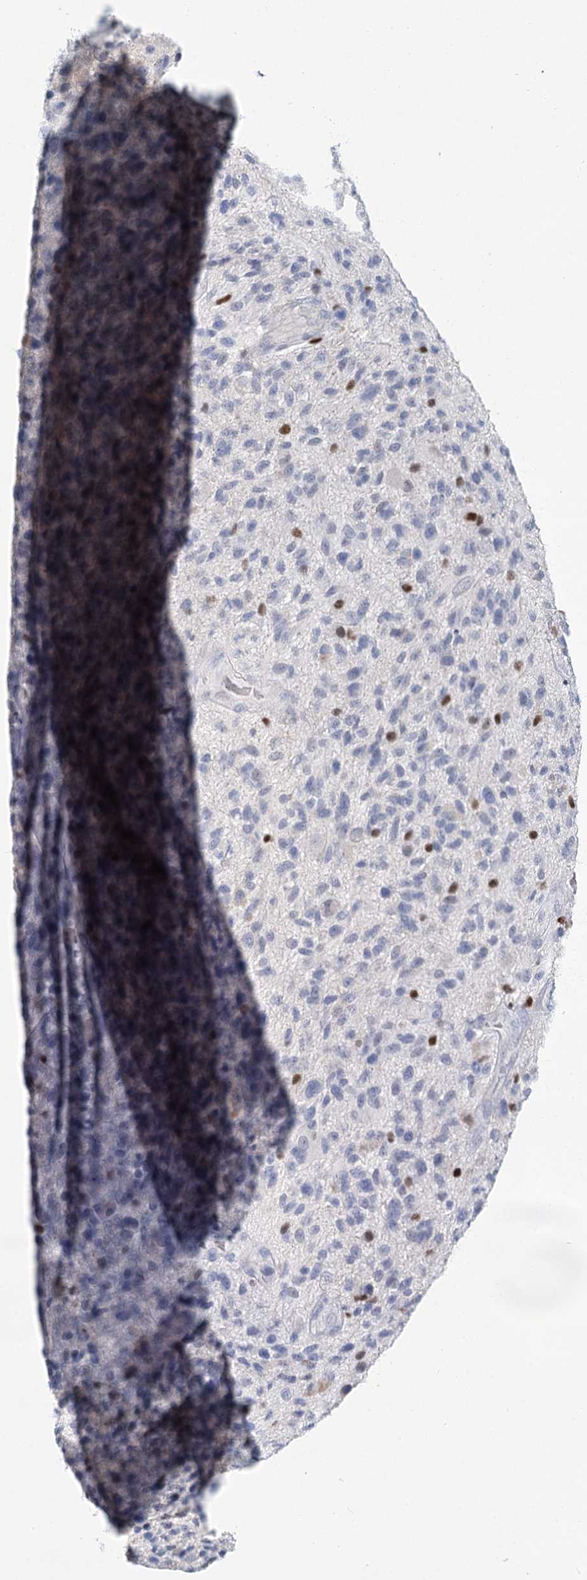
{"staining": {"intensity": "moderate", "quantity": "<25%", "location": "nuclear"}, "tissue": "glioma", "cell_type": "Tumor cells", "image_type": "cancer", "snomed": [{"axis": "morphology", "description": "Glioma, malignant, High grade"}, {"axis": "topography", "description": "Brain"}], "caption": "Glioma stained with DAB immunohistochemistry shows low levels of moderate nuclear staining in about <25% of tumor cells. (brown staining indicates protein expression, while blue staining denotes nuclei).", "gene": "IGSF3", "patient": {"sex": "male", "age": 47}}